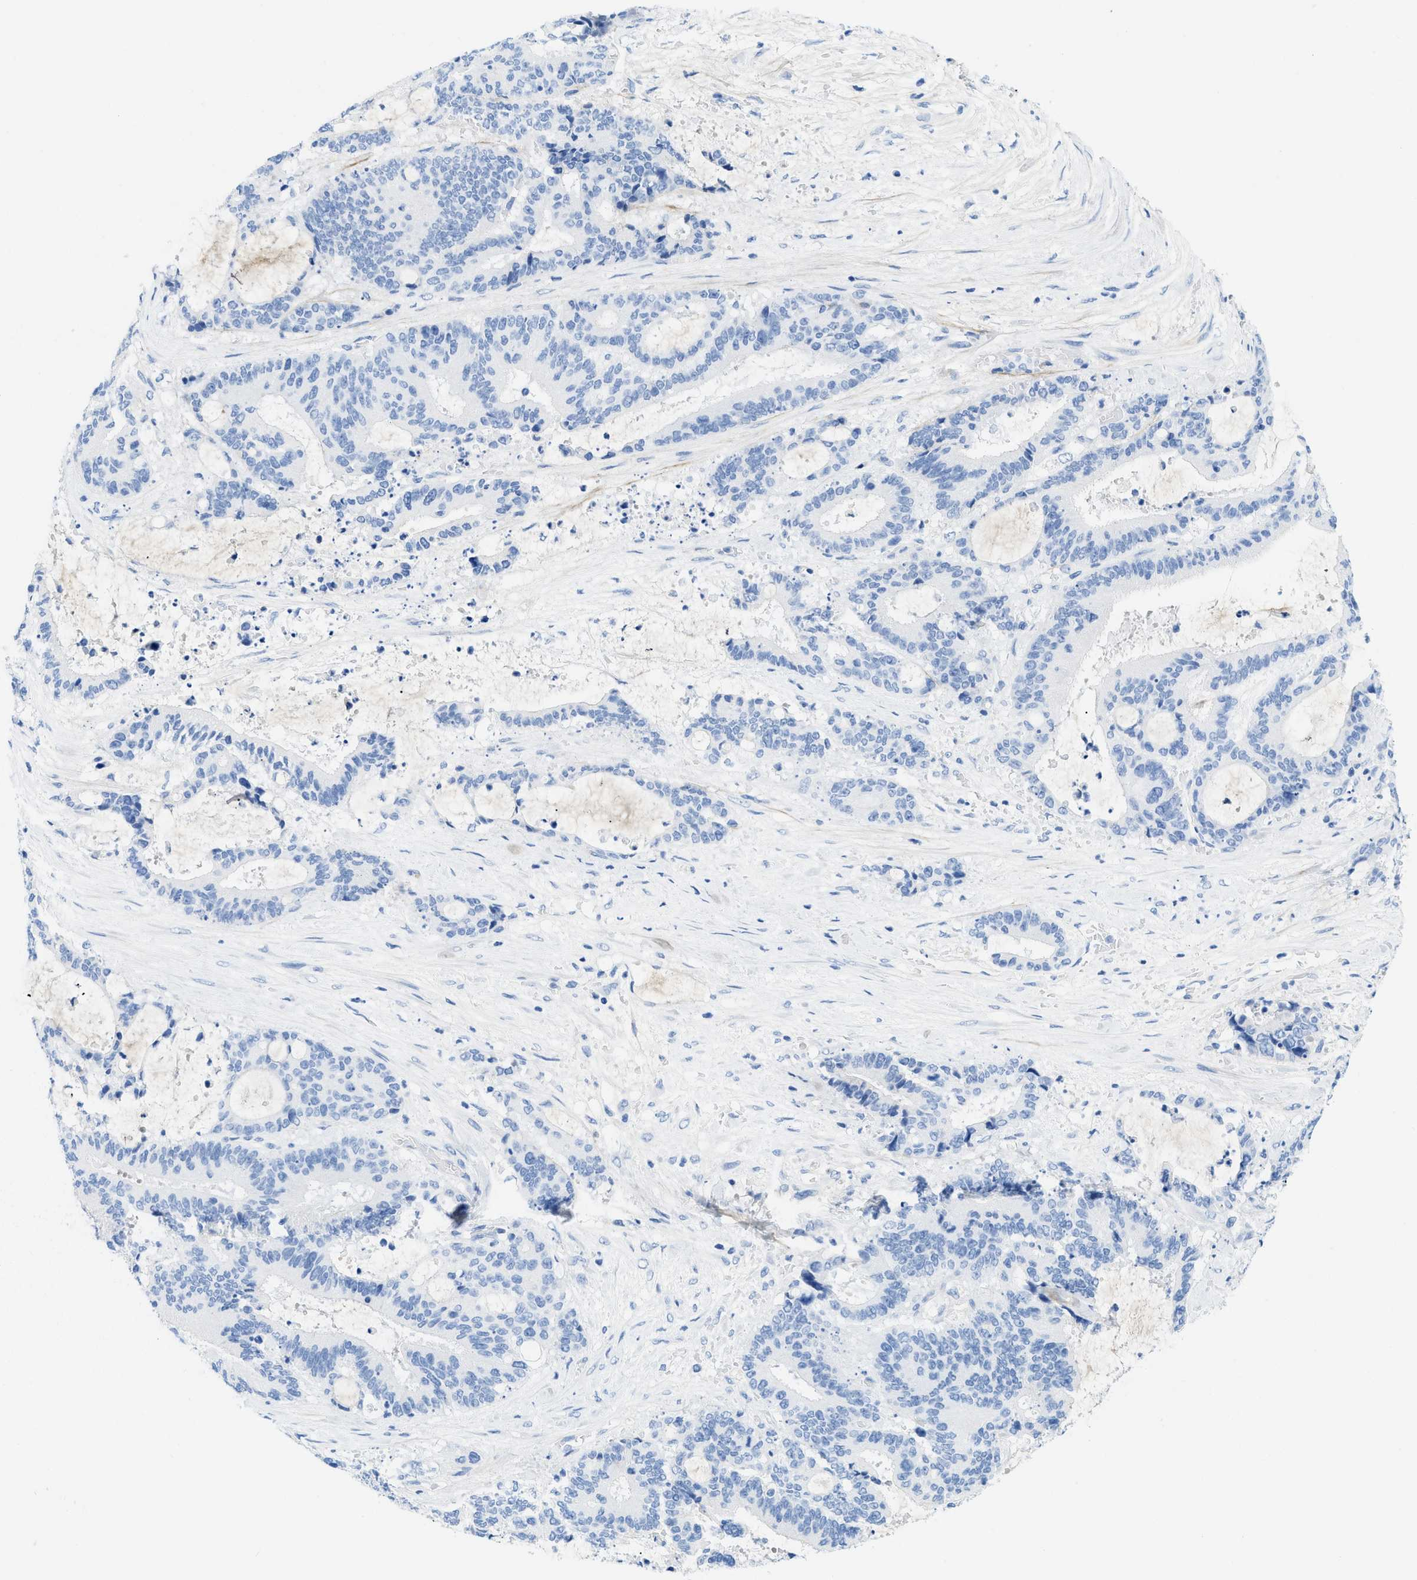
{"staining": {"intensity": "negative", "quantity": "none", "location": "none"}, "tissue": "liver cancer", "cell_type": "Tumor cells", "image_type": "cancer", "snomed": [{"axis": "morphology", "description": "Normal tissue, NOS"}, {"axis": "morphology", "description": "Cholangiocarcinoma"}, {"axis": "topography", "description": "Liver"}, {"axis": "topography", "description": "Peripheral nerve tissue"}], "caption": "Image shows no protein expression in tumor cells of liver cholangiocarcinoma tissue.", "gene": "COL3A1", "patient": {"sex": "female", "age": 73}}